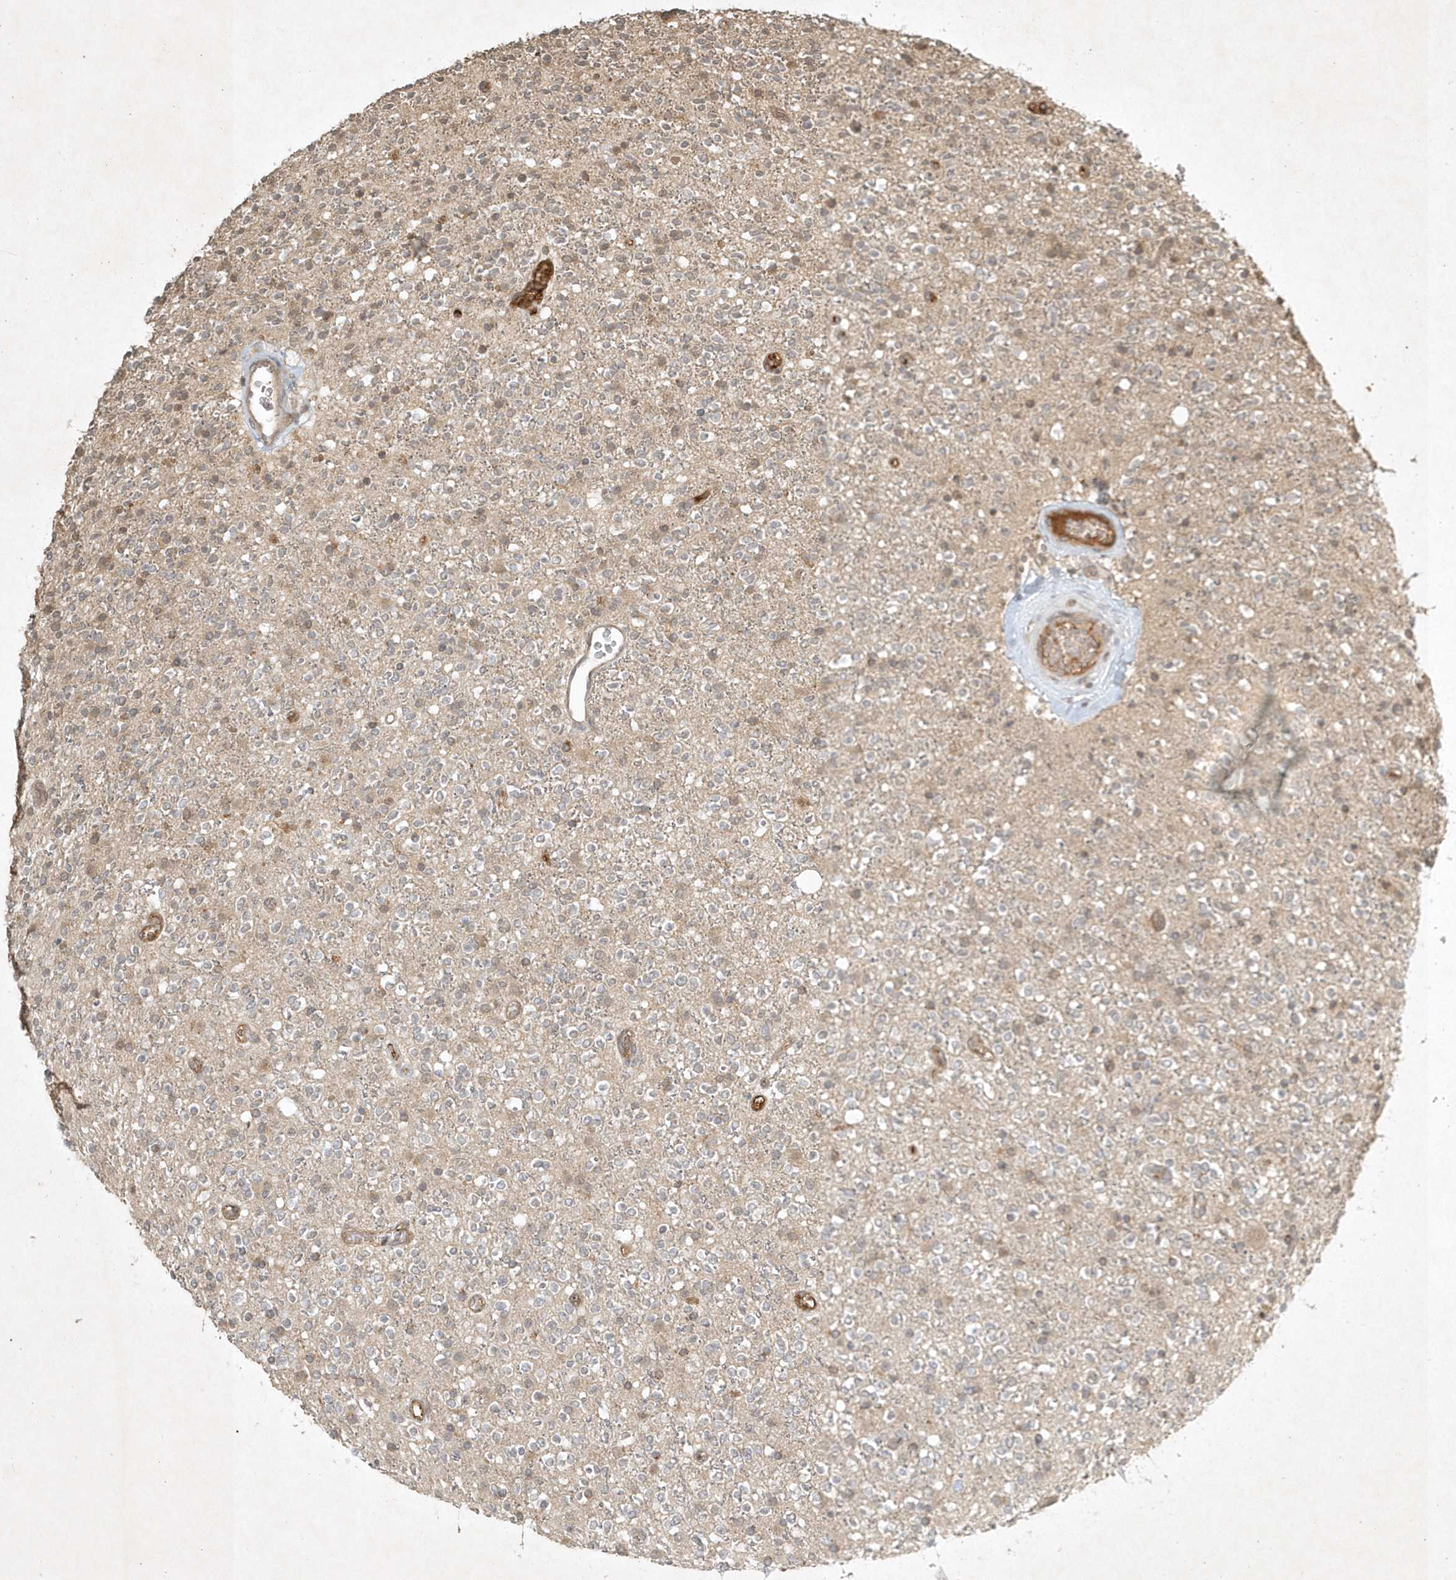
{"staining": {"intensity": "negative", "quantity": "none", "location": "none"}, "tissue": "glioma", "cell_type": "Tumor cells", "image_type": "cancer", "snomed": [{"axis": "morphology", "description": "Glioma, malignant, High grade"}, {"axis": "topography", "description": "Brain"}], "caption": "High power microscopy histopathology image of an immunohistochemistry (IHC) image of glioma, revealing no significant positivity in tumor cells.", "gene": "TNFAIP6", "patient": {"sex": "male", "age": 34}}